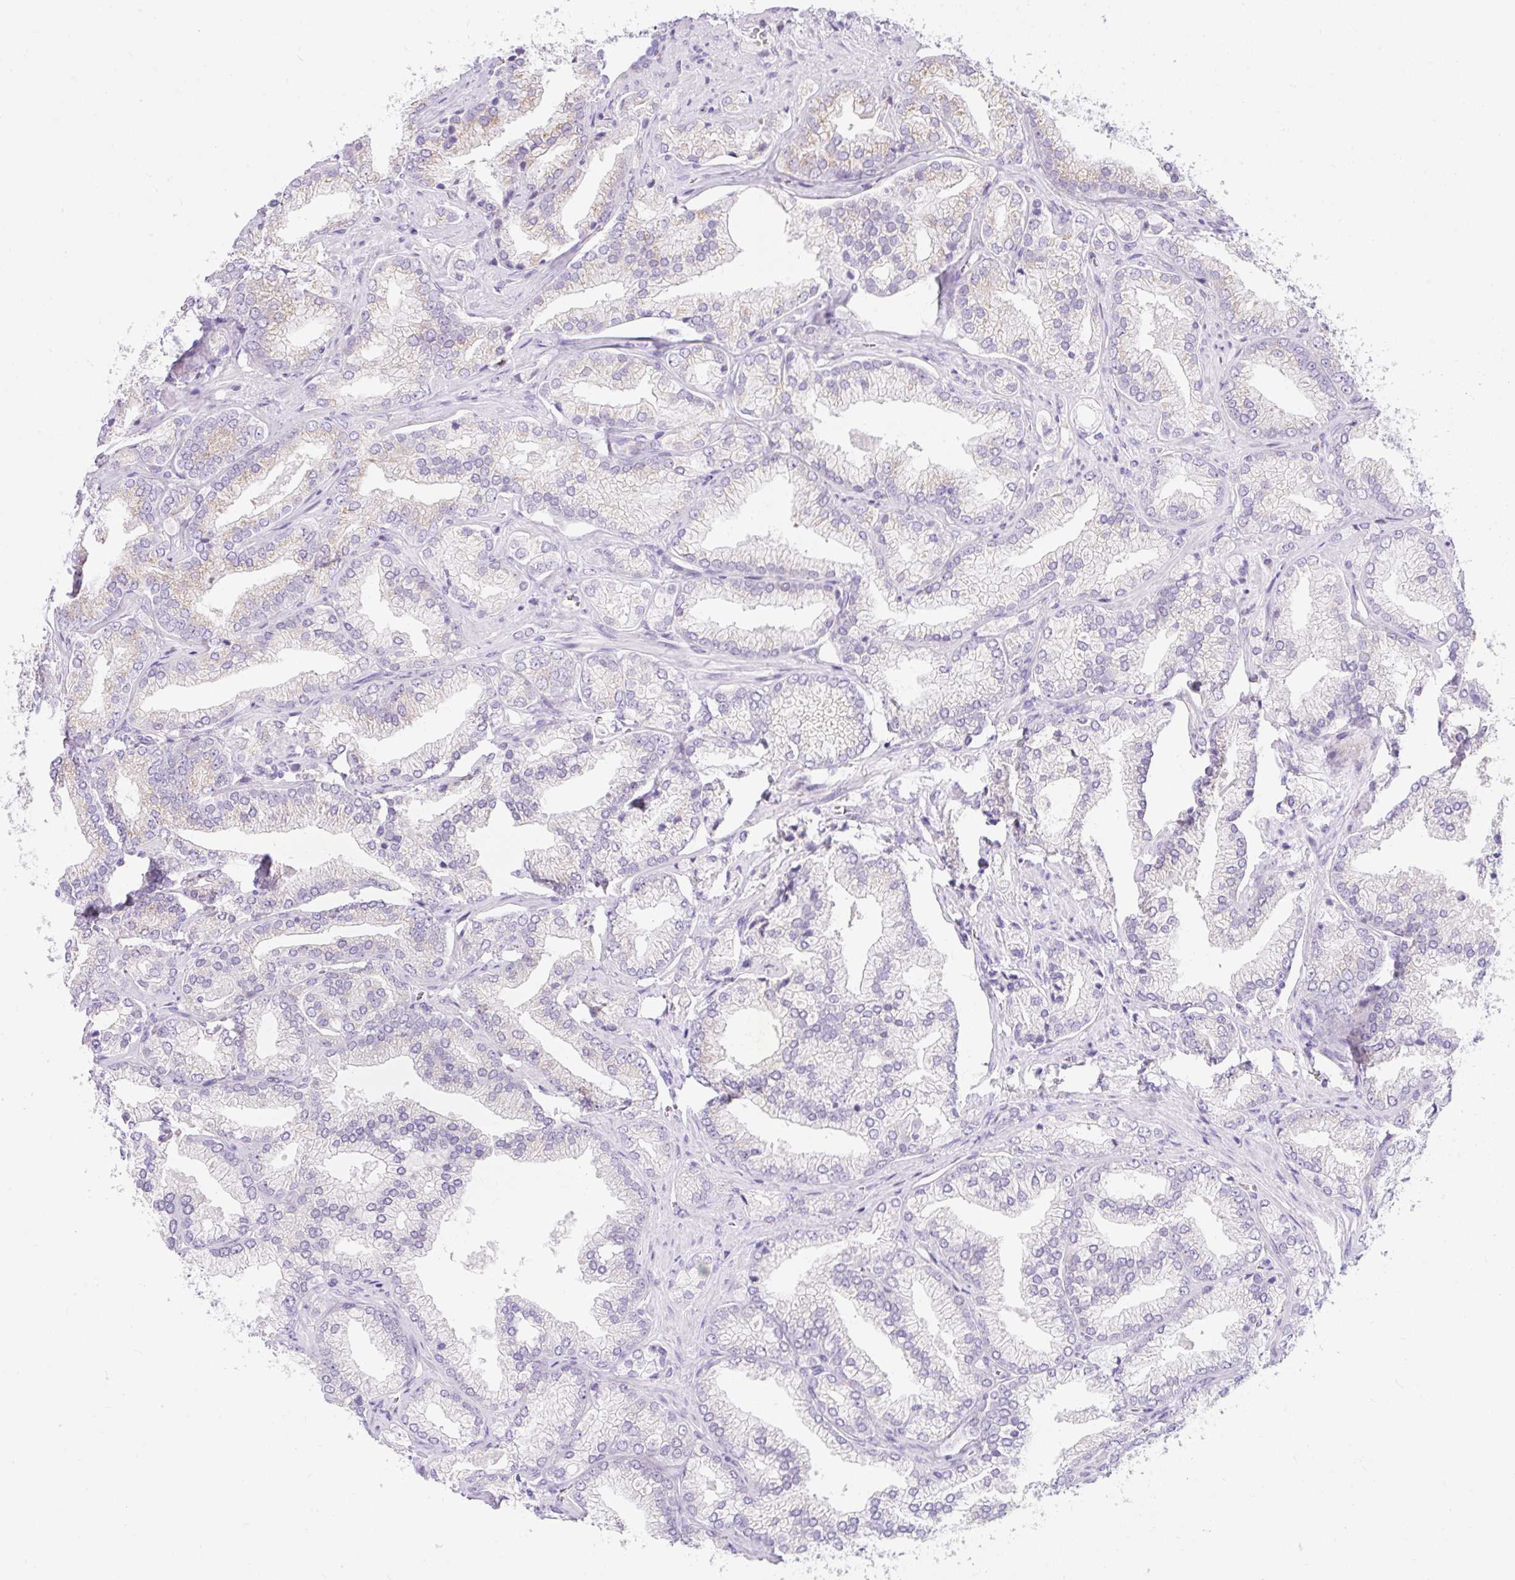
{"staining": {"intensity": "moderate", "quantity": "<25%", "location": "cytoplasmic/membranous"}, "tissue": "prostate cancer", "cell_type": "Tumor cells", "image_type": "cancer", "snomed": [{"axis": "morphology", "description": "Adenocarcinoma, High grade"}, {"axis": "topography", "description": "Prostate"}], "caption": "Immunohistochemical staining of high-grade adenocarcinoma (prostate) reveals moderate cytoplasmic/membranous protein expression in about <25% of tumor cells.", "gene": "GOLGA8A", "patient": {"sex": "male", "age": 68}}